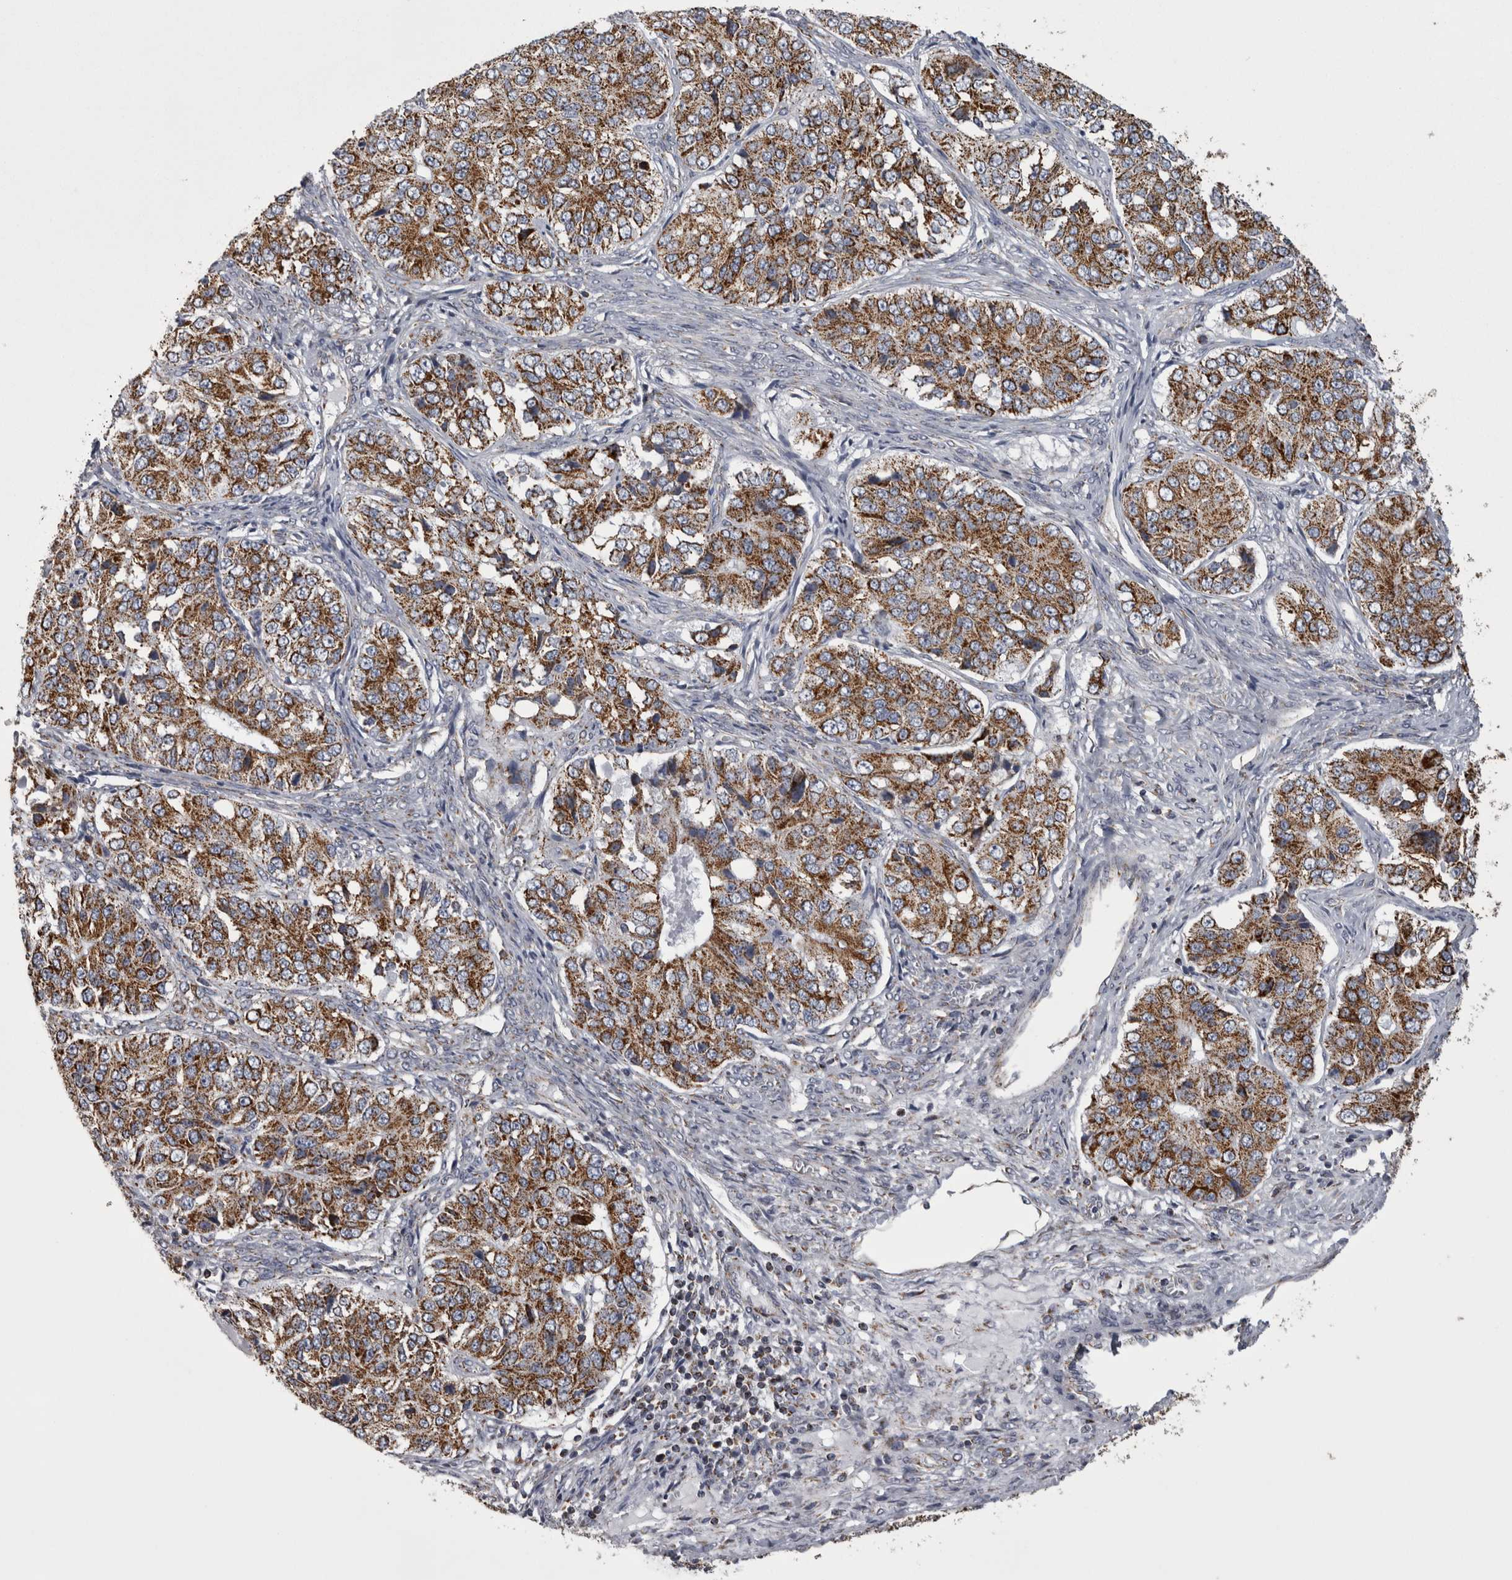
{"staining": {"intensity": "moderate", "quantity": ">75%", "location": "cytoplasmic/membranous"}, "tissue": "ovarian cancer", "cell_type": "Tumor cells", "image_type": "cancer", "snomed": [{"axis": "morphology", "description": "Carcinoma, endometroid"}, {"axis": "topography", "description": "Ovary"}], "caption": "High-power microscopy captured an immunohistochemistry (IHC) image of ovarian cancer, revealing moderate cytoplasmic/membranous staining in about >75% of tumor cells.", "gene": "MDH2", "patient": {"sex": "female", "age": 51}}